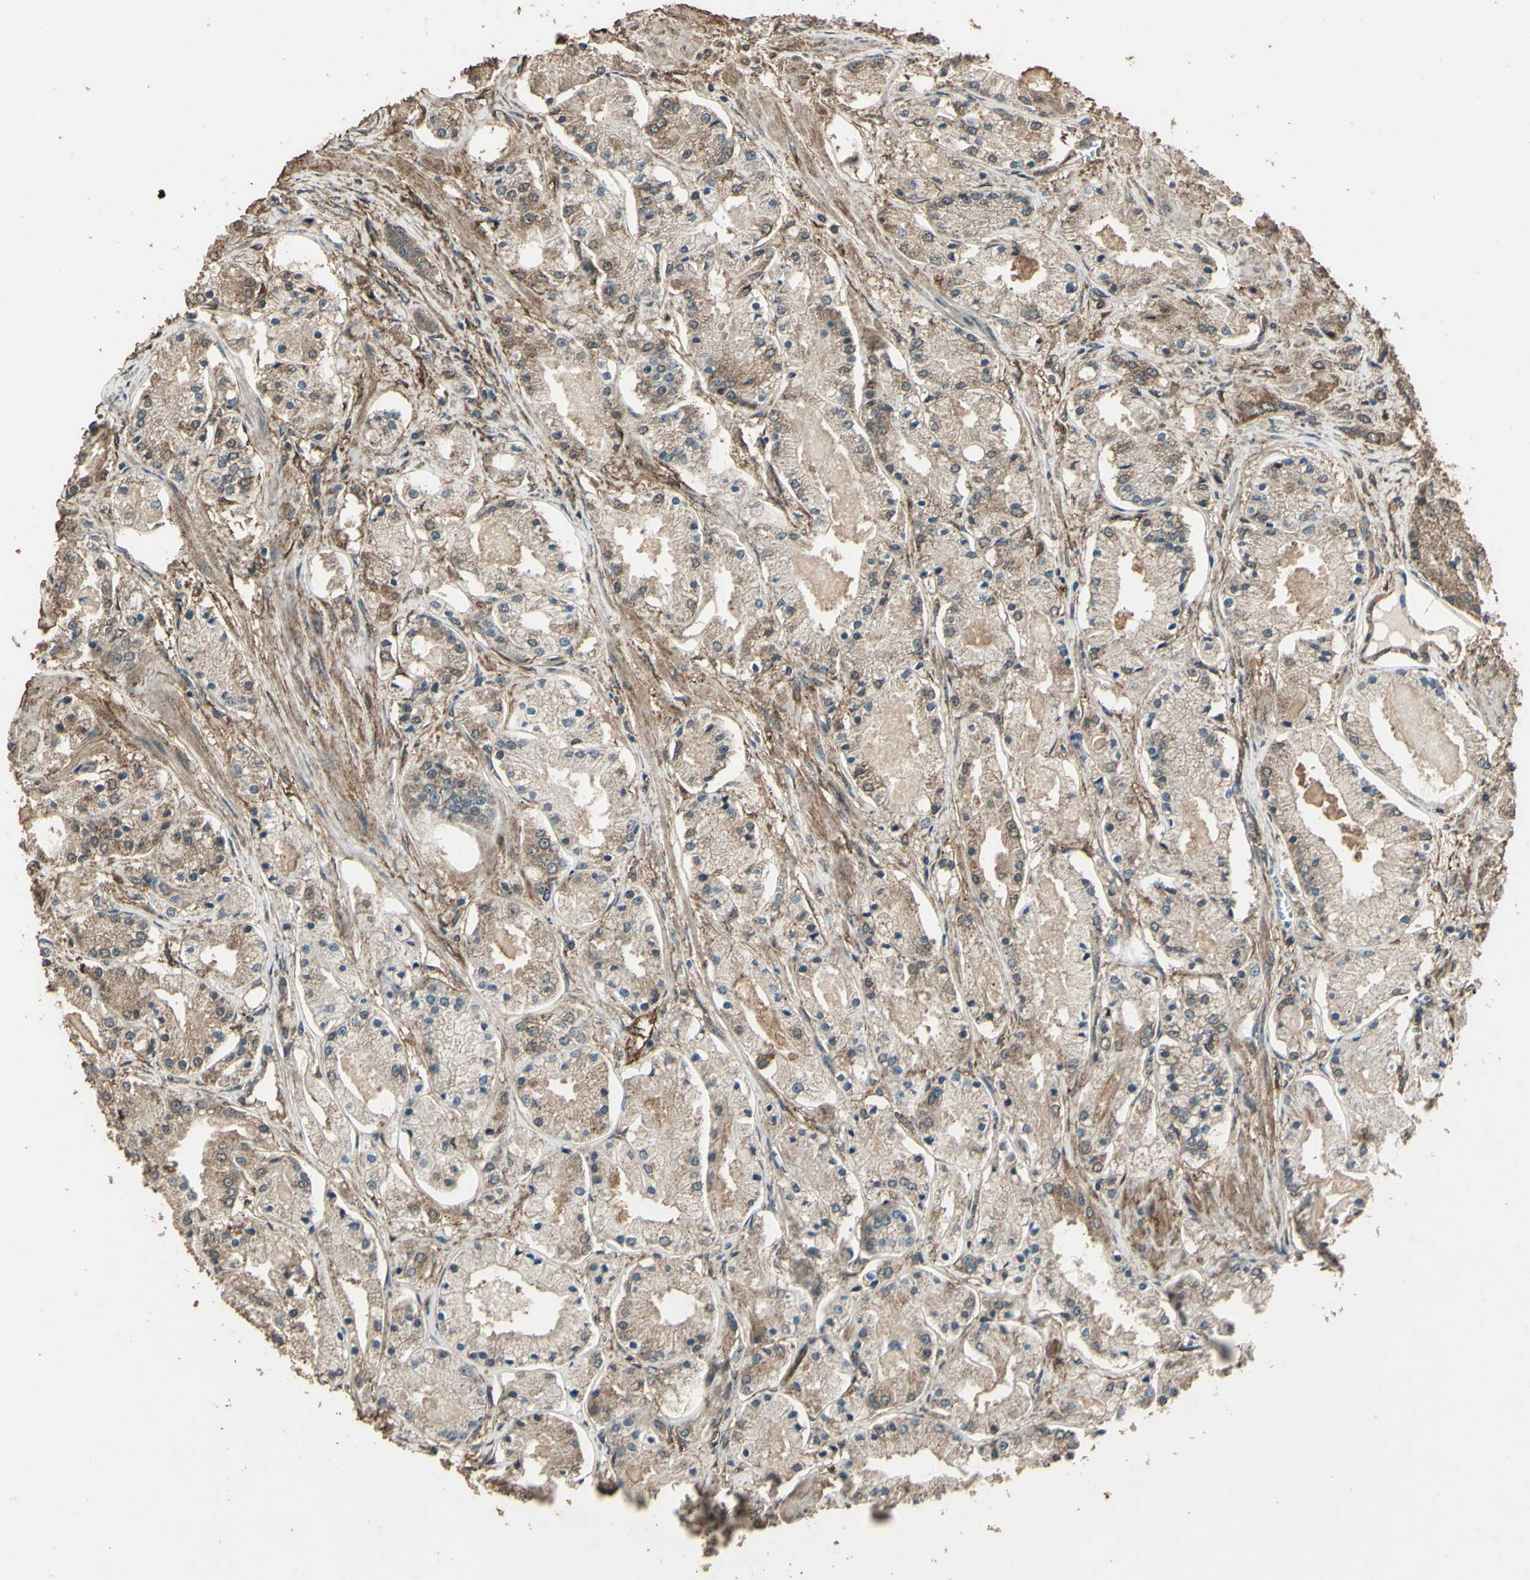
{"staining": {"intensity": "moderate", "quantity": ">75%", "location": "cytoplasmic/membranous"}, "tissue": "prostate cancer", "cell_type": "Tumor cells", "image_type": "cancer", "snomed": [{"axis": "morphology", "description": "Adenocarcinoma, High grade"}, {"axis": "topography", "description": "Prostate"}], "caption": "High-magnification brightfield microscopy of prostate cancer stained with DAB (3,3'-diaminobenzidine) (brown) and counterstained with hematoxylin (blue). tumor cells exhibit moderate cytoplasmic/membranous expression is seen in about>75% of cells.", "gene": "TSPO", "patient": {"sex": "male", "age": 66}}